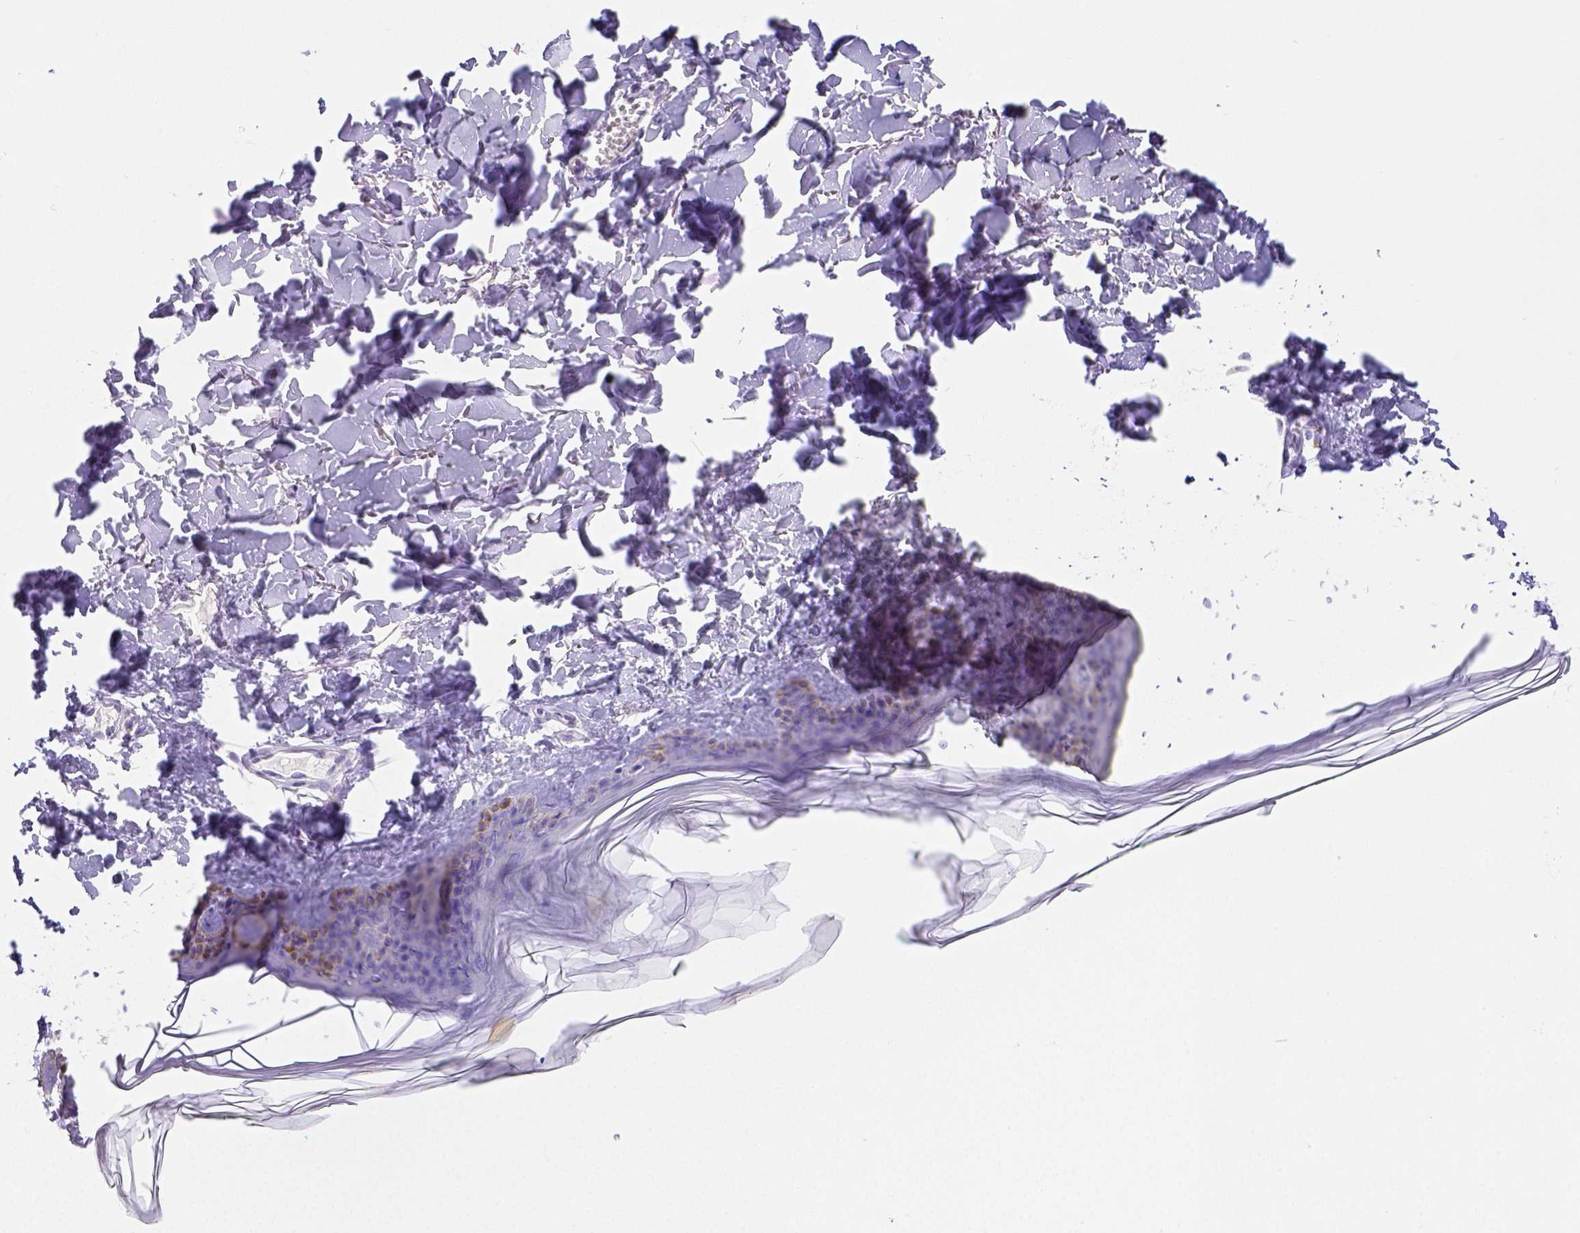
{"staining": {"intensity": "negative", "quantity": "none", "location": "none"}, "tissue": "skin", "cell_type": "Fibroblasts", "image_type": "normal", "snomed": [{"axis": "morphology", "description": "Normal tissue, NOS"}, {"axis": "topography", "description": "Skin"}, {"axis": "topography", "description": "Peripheral nerve tissue"}], "caption": "Photomicrograph shows no protein expression in fibroblasts of unremarkable skin. (Brightfield microscopy of DAB immunohistochemistry at high magnification).", "gene": "ARHGAP36", "patient": {"sex": "female", "age": 45}}